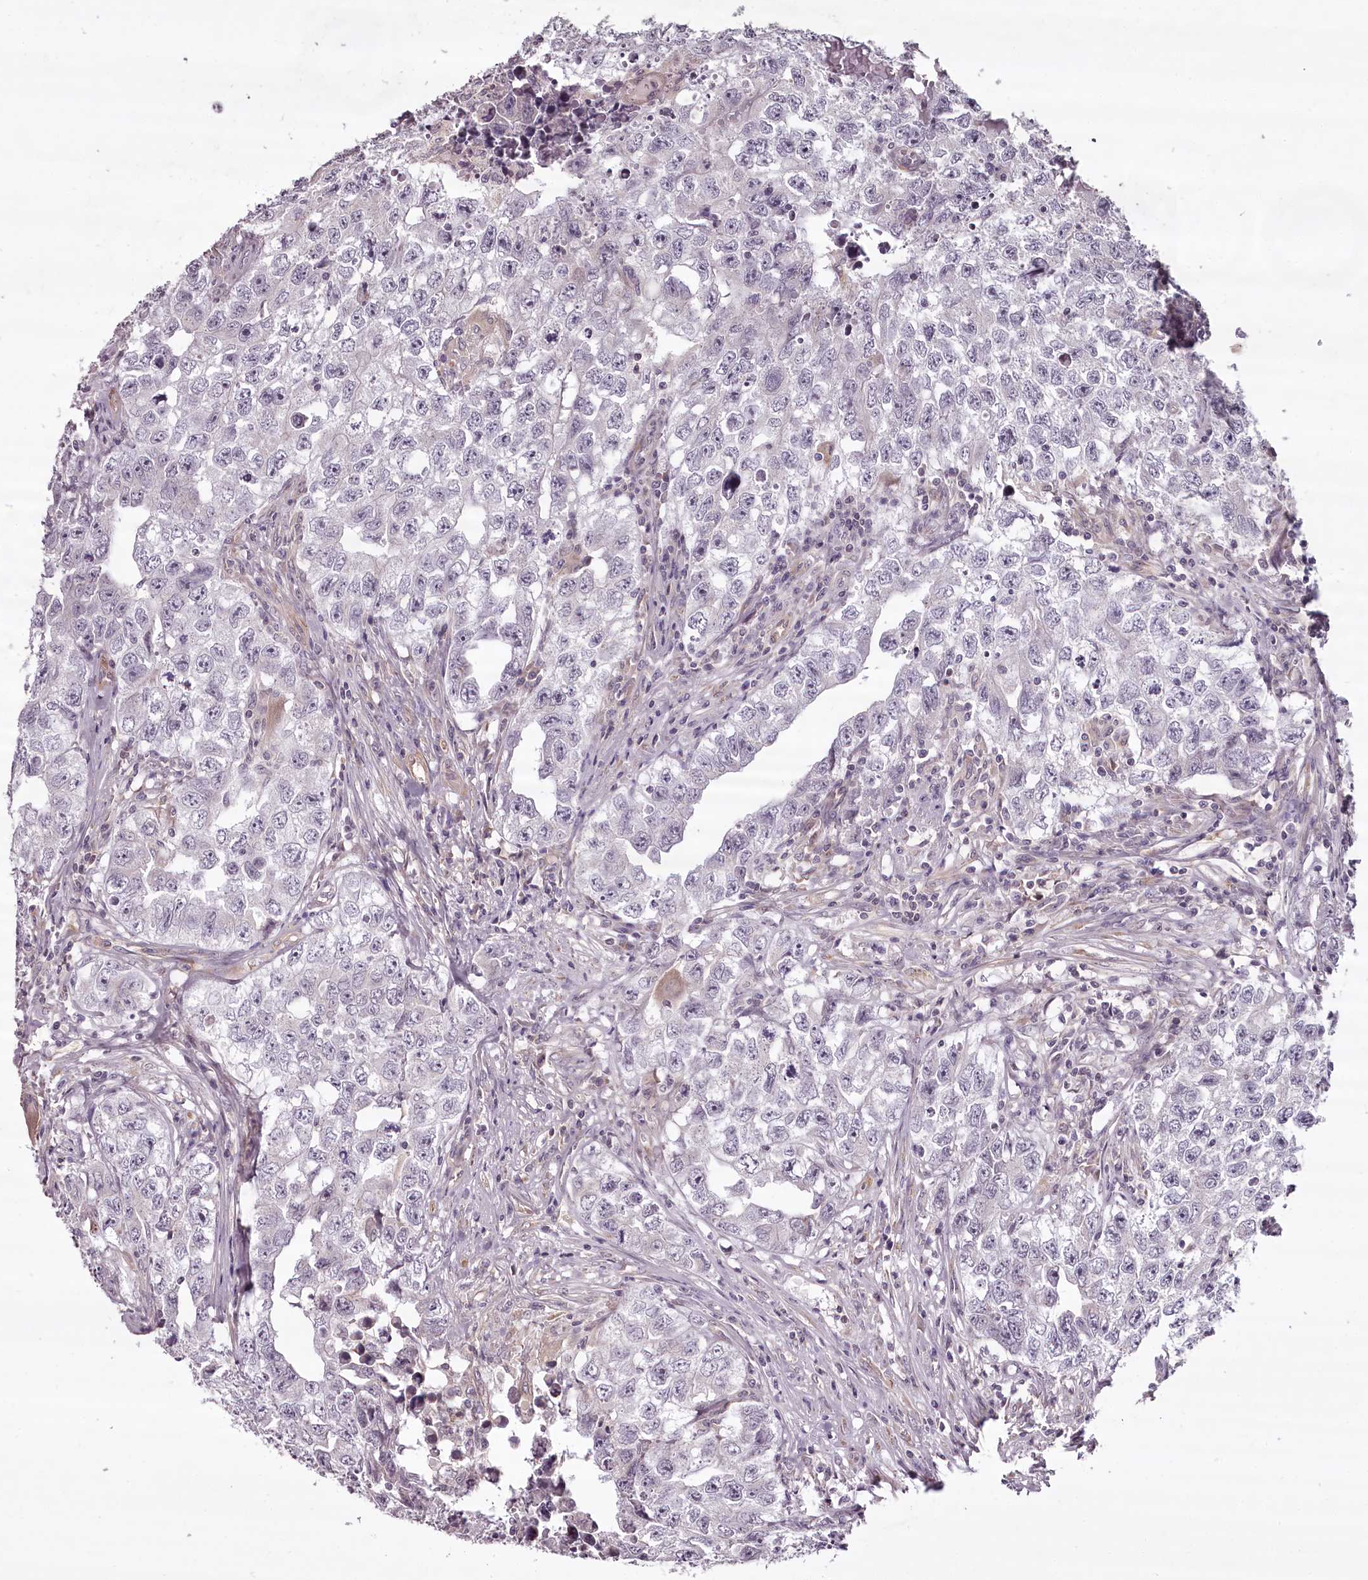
{"staining": {"intensity": "negative", "quantity": "none", "location": "none"}, "tissue": "testis cancer", "cell_type": "Tumor cells", "image_type": "cancer", "snomed": [{"axis": "morphology", "description": "Seminoma, NOS"}, {"axis": "morphology", "description": "Carcinoma, Embryonal, NOS"}, {"axis": "topography", "description": "Testis"}], "caption": "A micrograph of testis cancer stained for a protein exhibits no brown staining in tumor cells.", "gene": "CCDC92", "patient": {"sex": "male", "age": 43}}